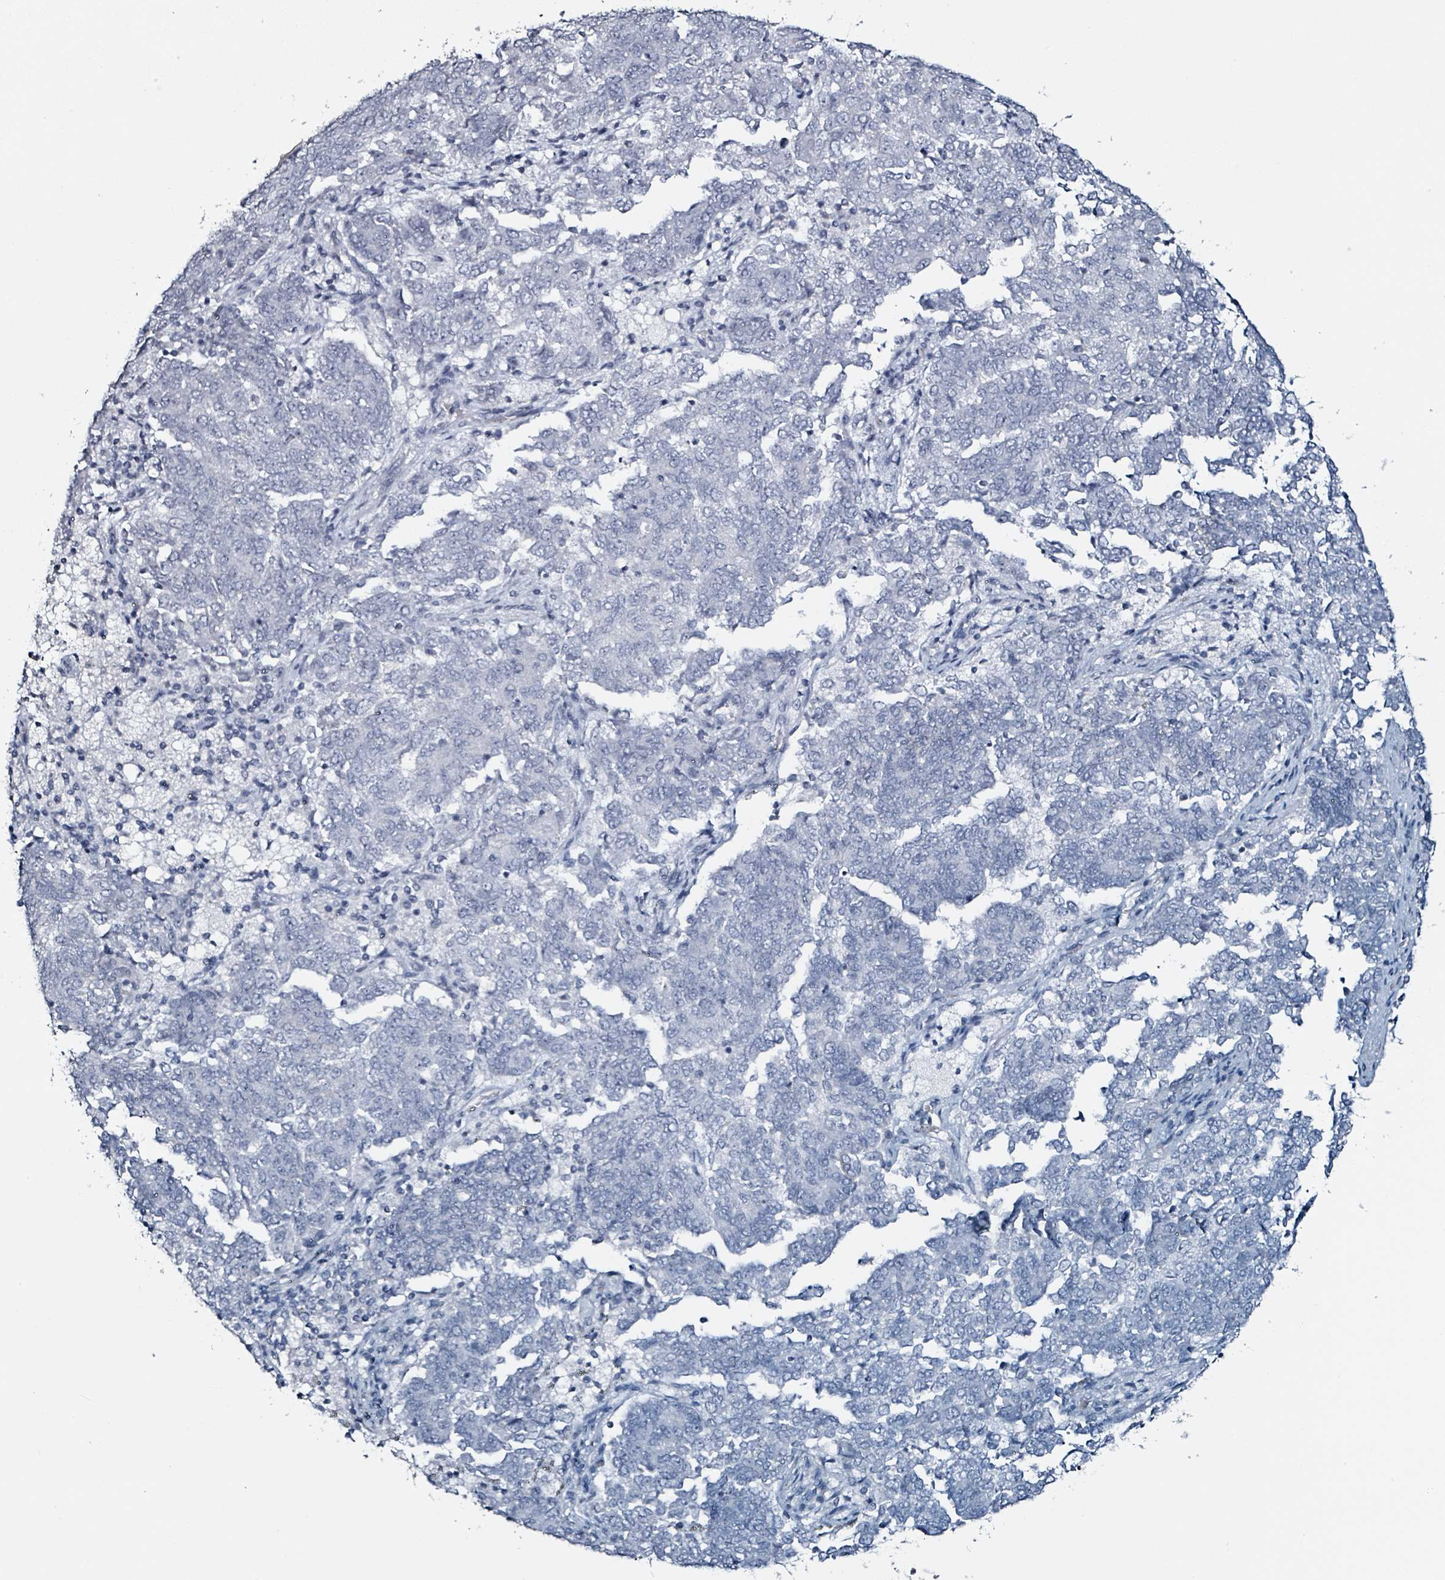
{"staining": {"intensity": "negative", "quantity": "none", "location": "none"}, "tissue": "endometrial cancer", "cell_type": "Tumor cells", "image_type": "cancer", "snomed": [{"axis": "morphology", "description": "Adenocarcinoma, NOS"}, {"axis": "topography", "description": "Endometrium"}], "caption": "Histopathology image shows no protein positivity in tumor cells of endometrial cancer tissue. (DAB immunohistochemistry (IHC) visualized using brightfield microscopy, high magnification).", "gene": "CA9", "patient": {"sex": "female", "age": 80}}